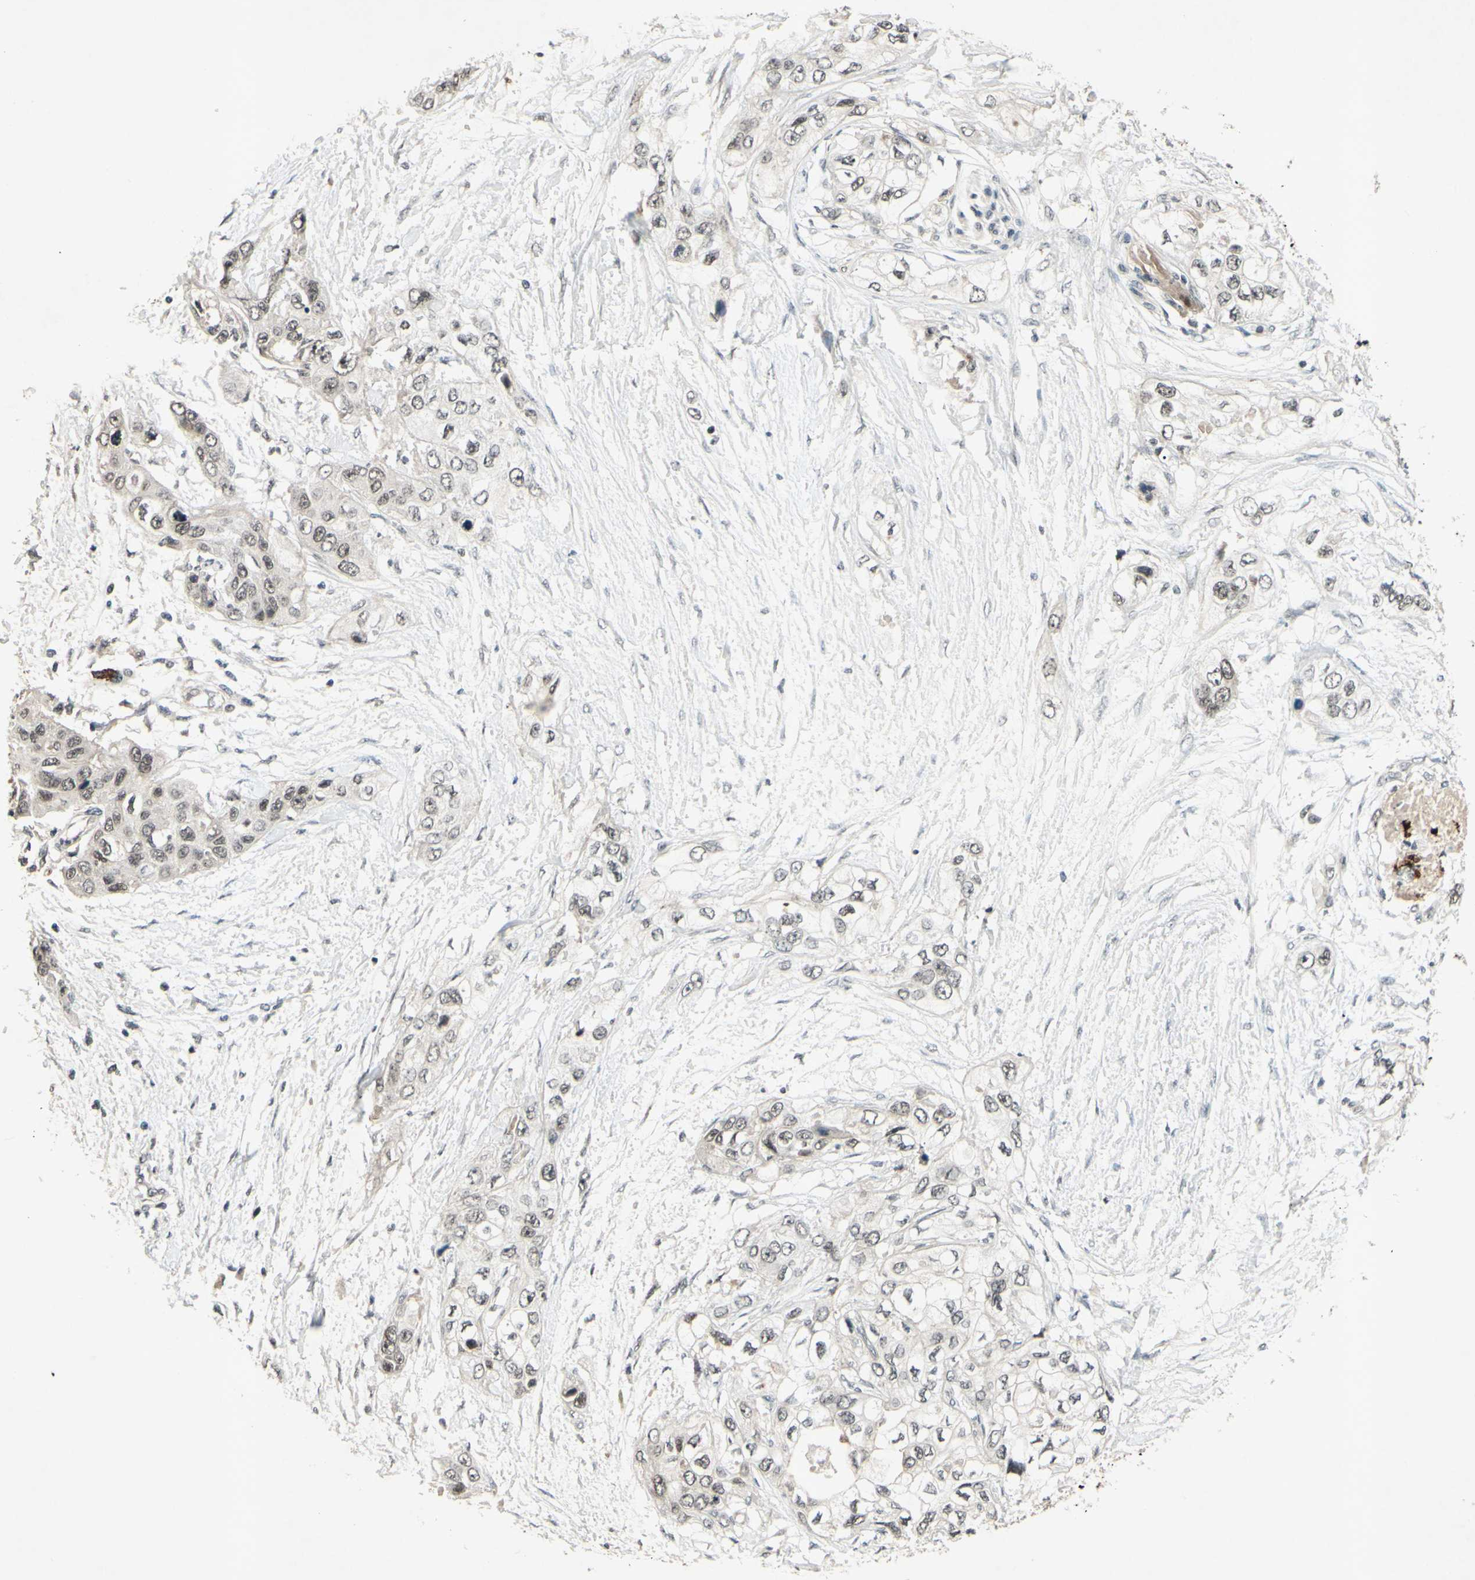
{"staining": {"intensity": "weak", "quantity": ">75%", "location": "nuclear"}, "tissue": "pancreatic cancer", "cell_type": "Tumor cells", "image_type": "cancer", "snomed": [{"axis": "morphology", "description": "Adenocarcinoma, NOS"}, {"axis": "topography", "description": "Pancreas"}], "caption": "Human pancreatic cancer stained with a protein marker demonstrates weak staining in tumor cells.", "gene": "SNW1", "patient": {"sex": "female", "age": 70}}